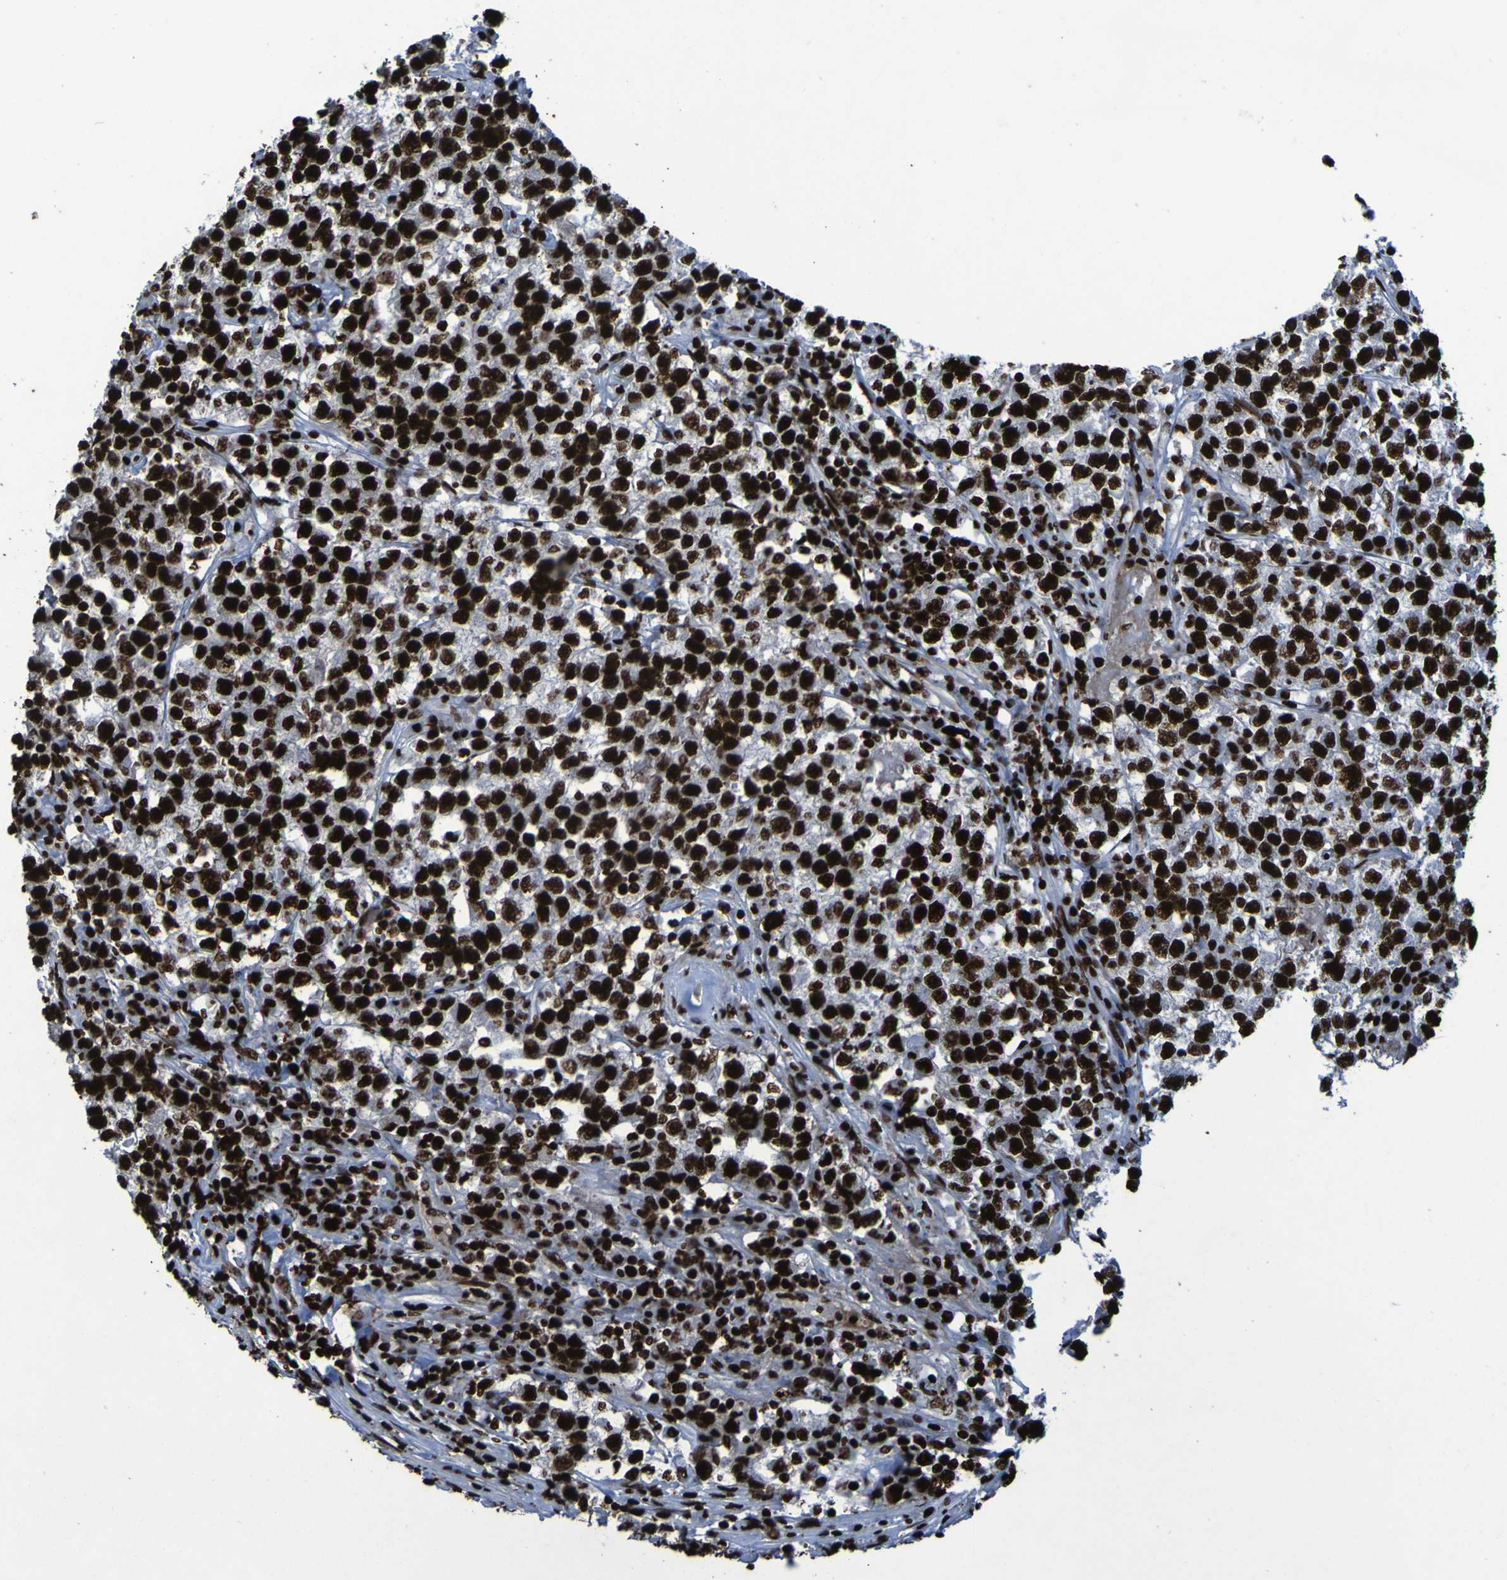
{"staining": {"intensity": "strong", "quantity": ">75%", "location": "nuclear"}, "tissue": "testis cancer", "cell_type": "Tumor cells", "image_type": "cancer", "snomed": [{"axis": "morphology", "description": "Seminoma, NOS"}, {"axis": "topography", "description": "Testis"}], "caption": "Testis seminoma stained with DAB IHC shows high levels of strong nuclear staining in approximately >75% of tumor cells.", "gene": "NPM1", "patient": {"sex": "male", "age": 22}}